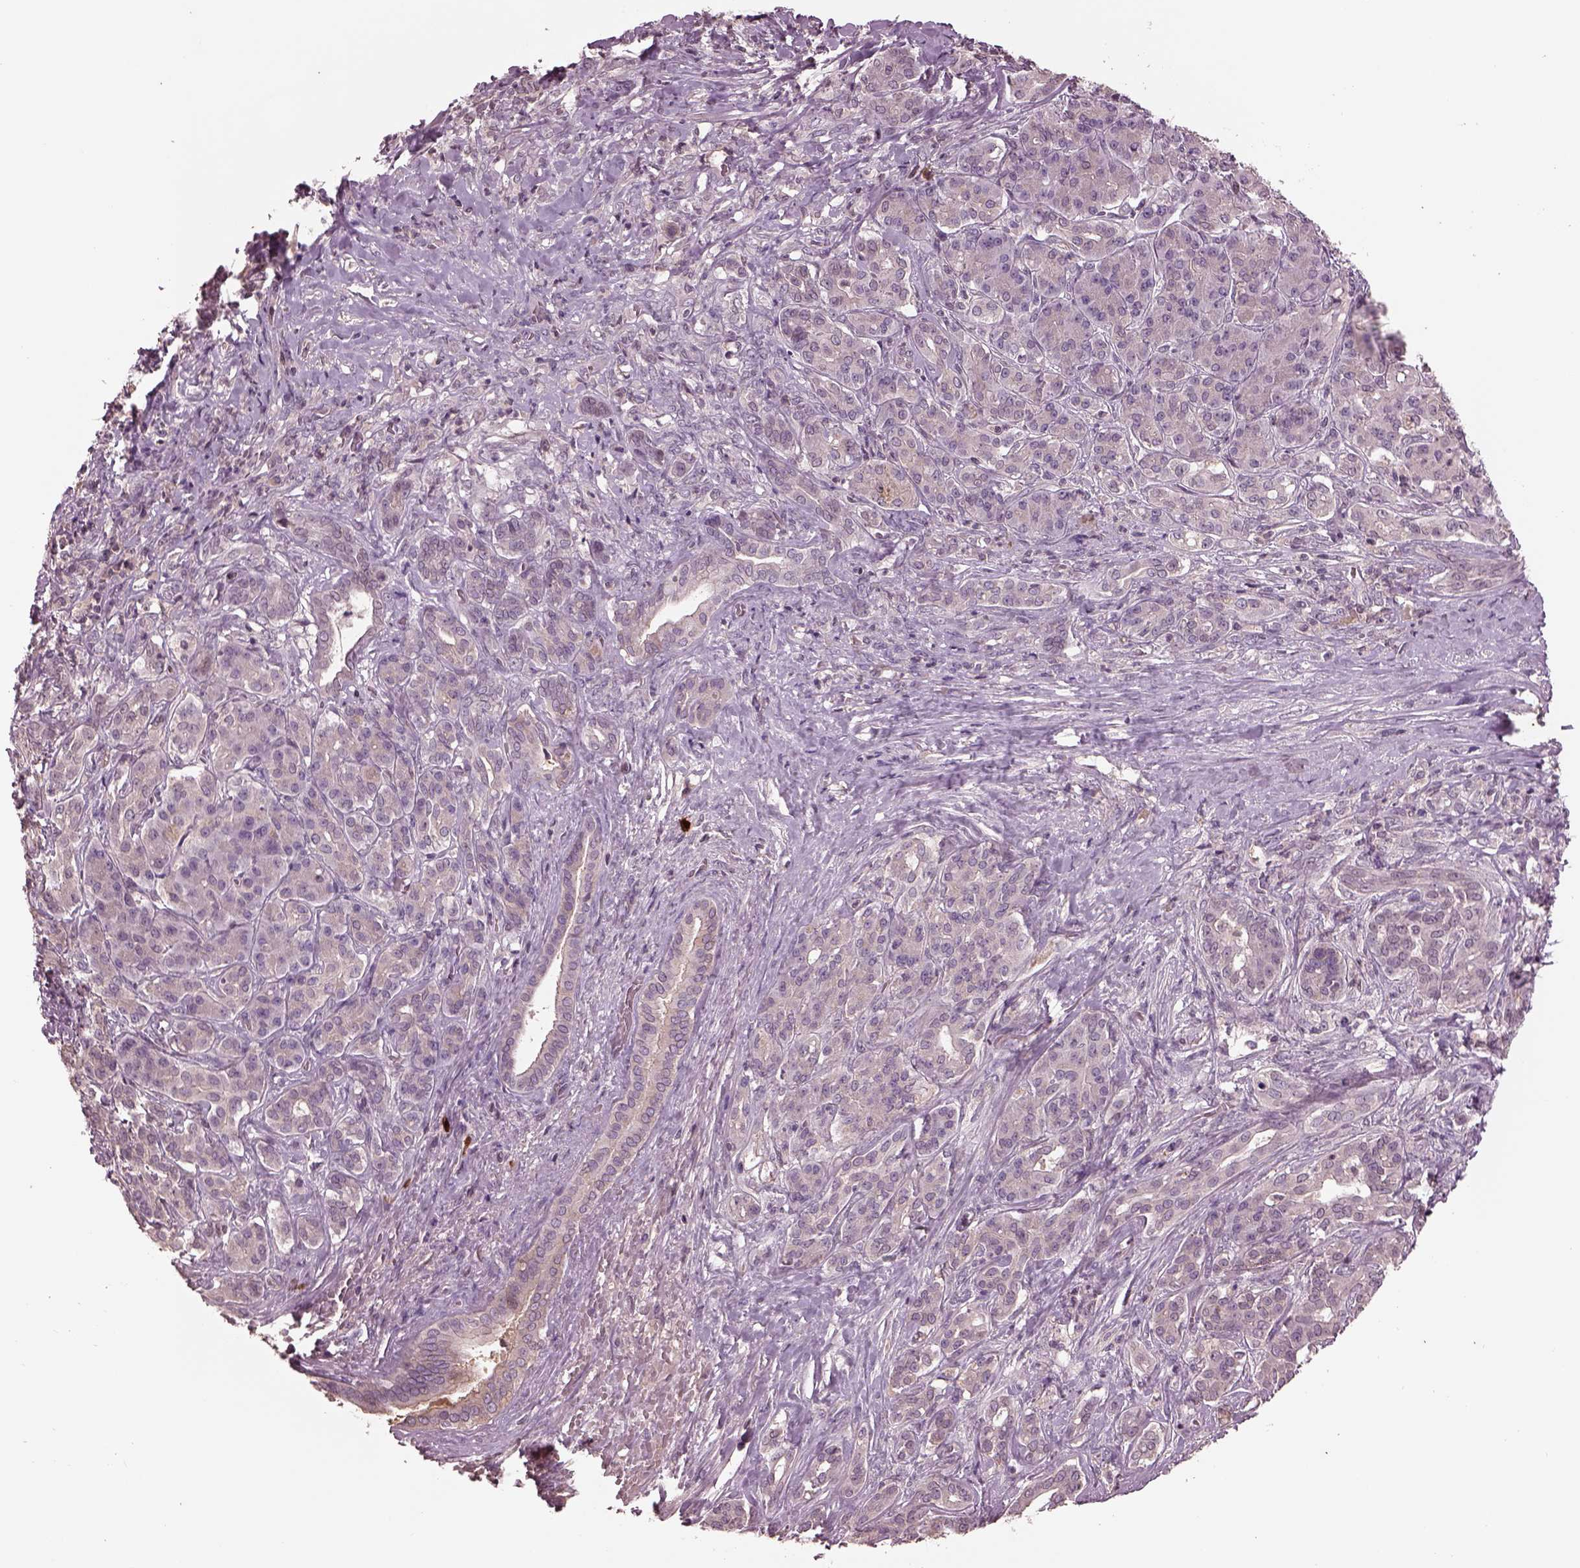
{"staining": {"intensity": "negative", "quantity": "none", "location": "none"}, "tissue": "pancreatic cancer", "cell_type": "Tumor cells", "image_type": "cancer", "snomed": [{"axis": "morphology", "description": "Normal tissue, NOS"}, {"axis": "morphology", "description": "Inflammation, NOS"}, {"axis": "morphology", "description": "Adenocarcinoma, NOS"}, {"axis": "topography", "description": "Pancreas"}], "caption": "High power microscopy photomicrograph of an IHC micrograph of adenocarcinoma (pancreatic), revealing no significant positivity in tumor cells.", "gene": "PTX4", "patient": {"sex": "male", "age": 57}}